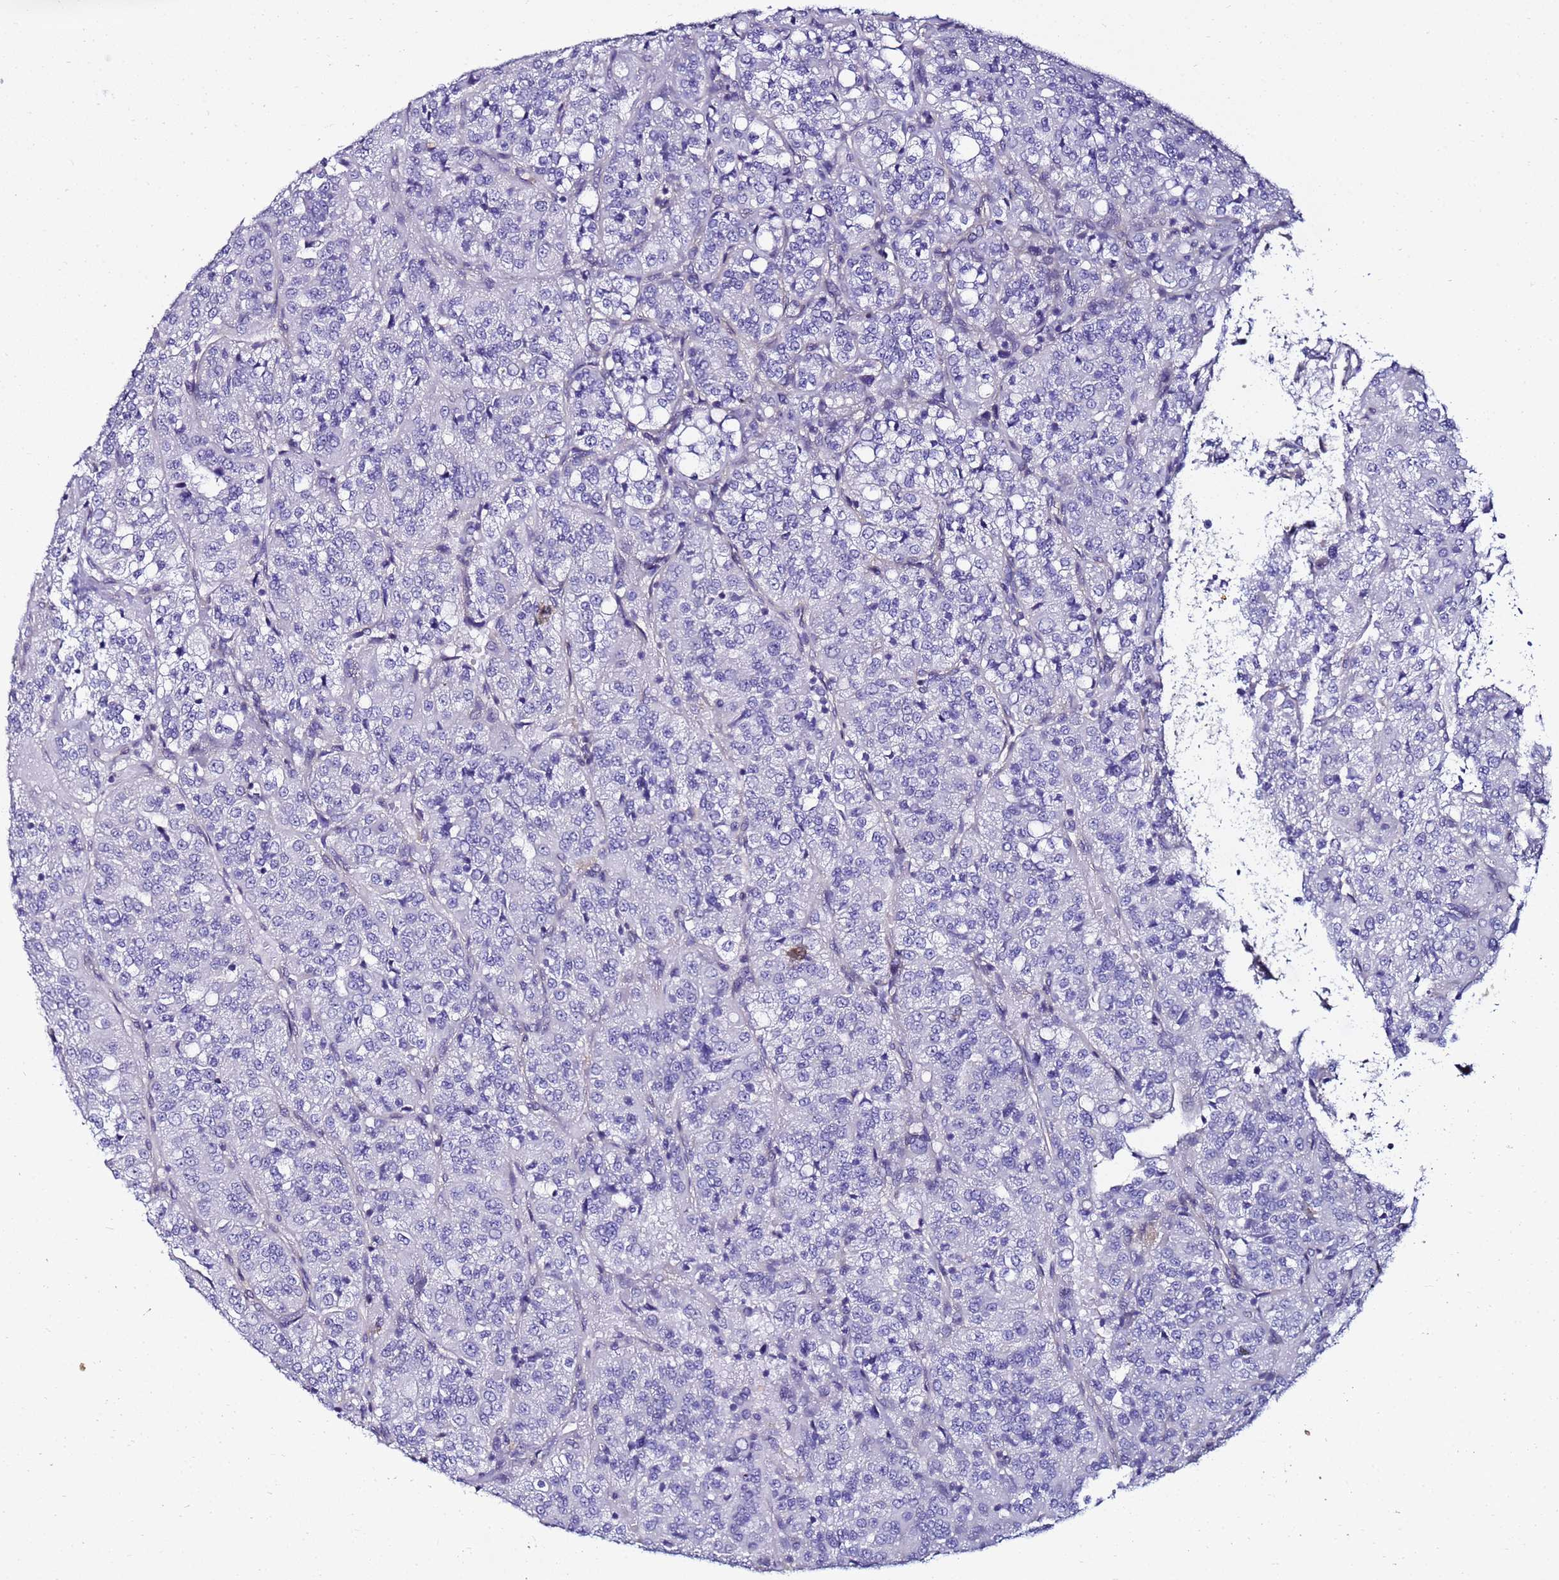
{"staining": {"intensity": "negative", "quantity": "none", "location": "none"}, "tissue": "renal cancer", "cell_type": "Tumor cells", "image_type": "cancer", "snomed": [{"axis": "morphology", "description": "Adenocarcinoma, NOS"}, {"axis": "topography", "description": "Kidney"}], "caption": "Tumor cells show no significant protein staining in adenocarcinoma (renal).", "gene": "FAM166B", "patient": {"sex": "female", "age": 63}}